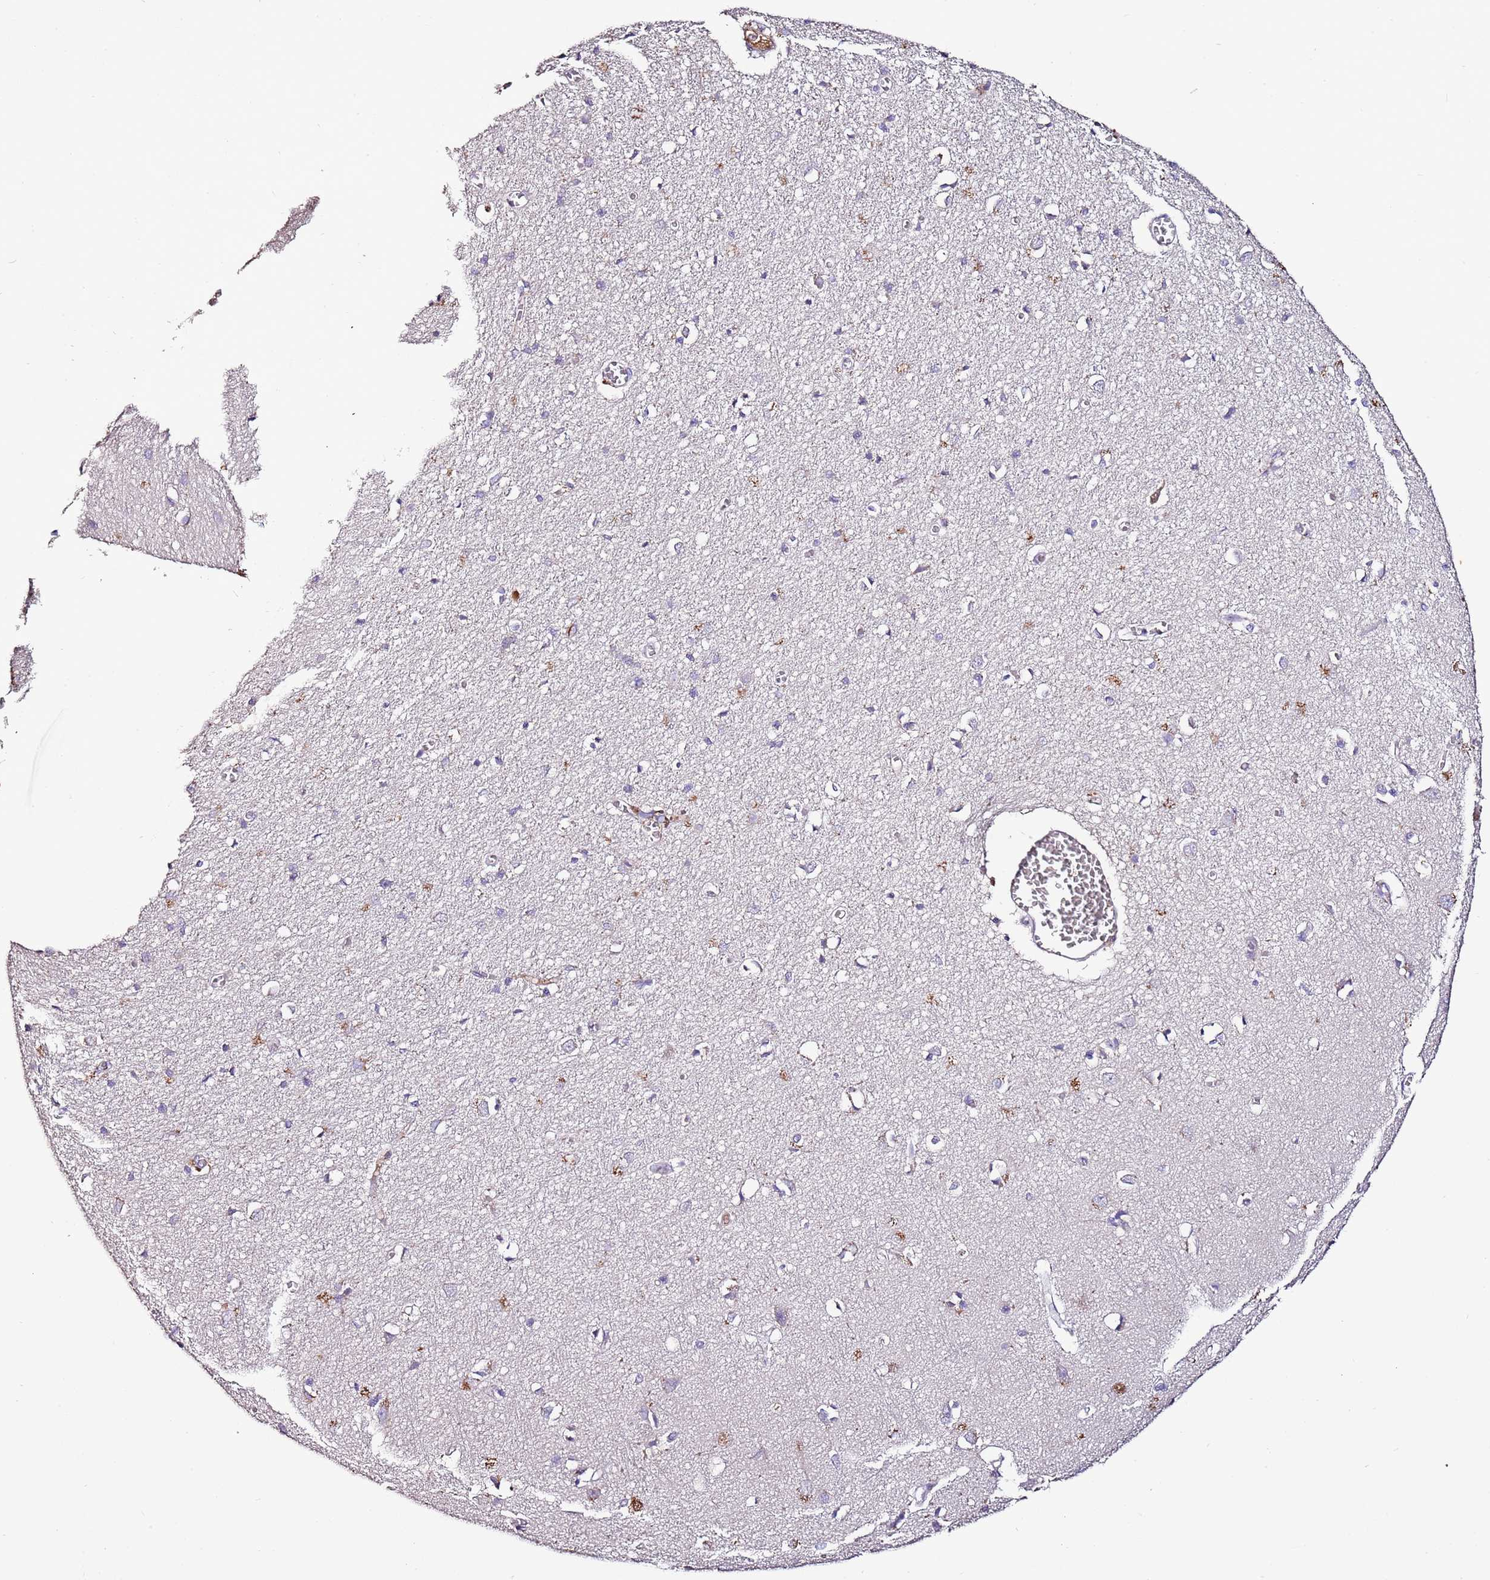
{"staining": {"intensity": "negative", "quantity": "none", "location": "none"}, "tissue": "cerebral cortex", "cell_type": "Endothelial cells", "image_type": "normal", "snomed": [{"axis": "morphology", "description": "Normal tissue, NOS"}, {"axis": "topography", "description": "Cerebral cortex"}], "caption": "Endothelial cells are negative for protein expression in normal human cerebral cortex. (DAB (3,3'-diaminobenzidine) immunohistochemistry (IHC) with hematoxylin counter stain).", "gene": "FAM20A", "patient": {"sex": "female", "age": 64}}